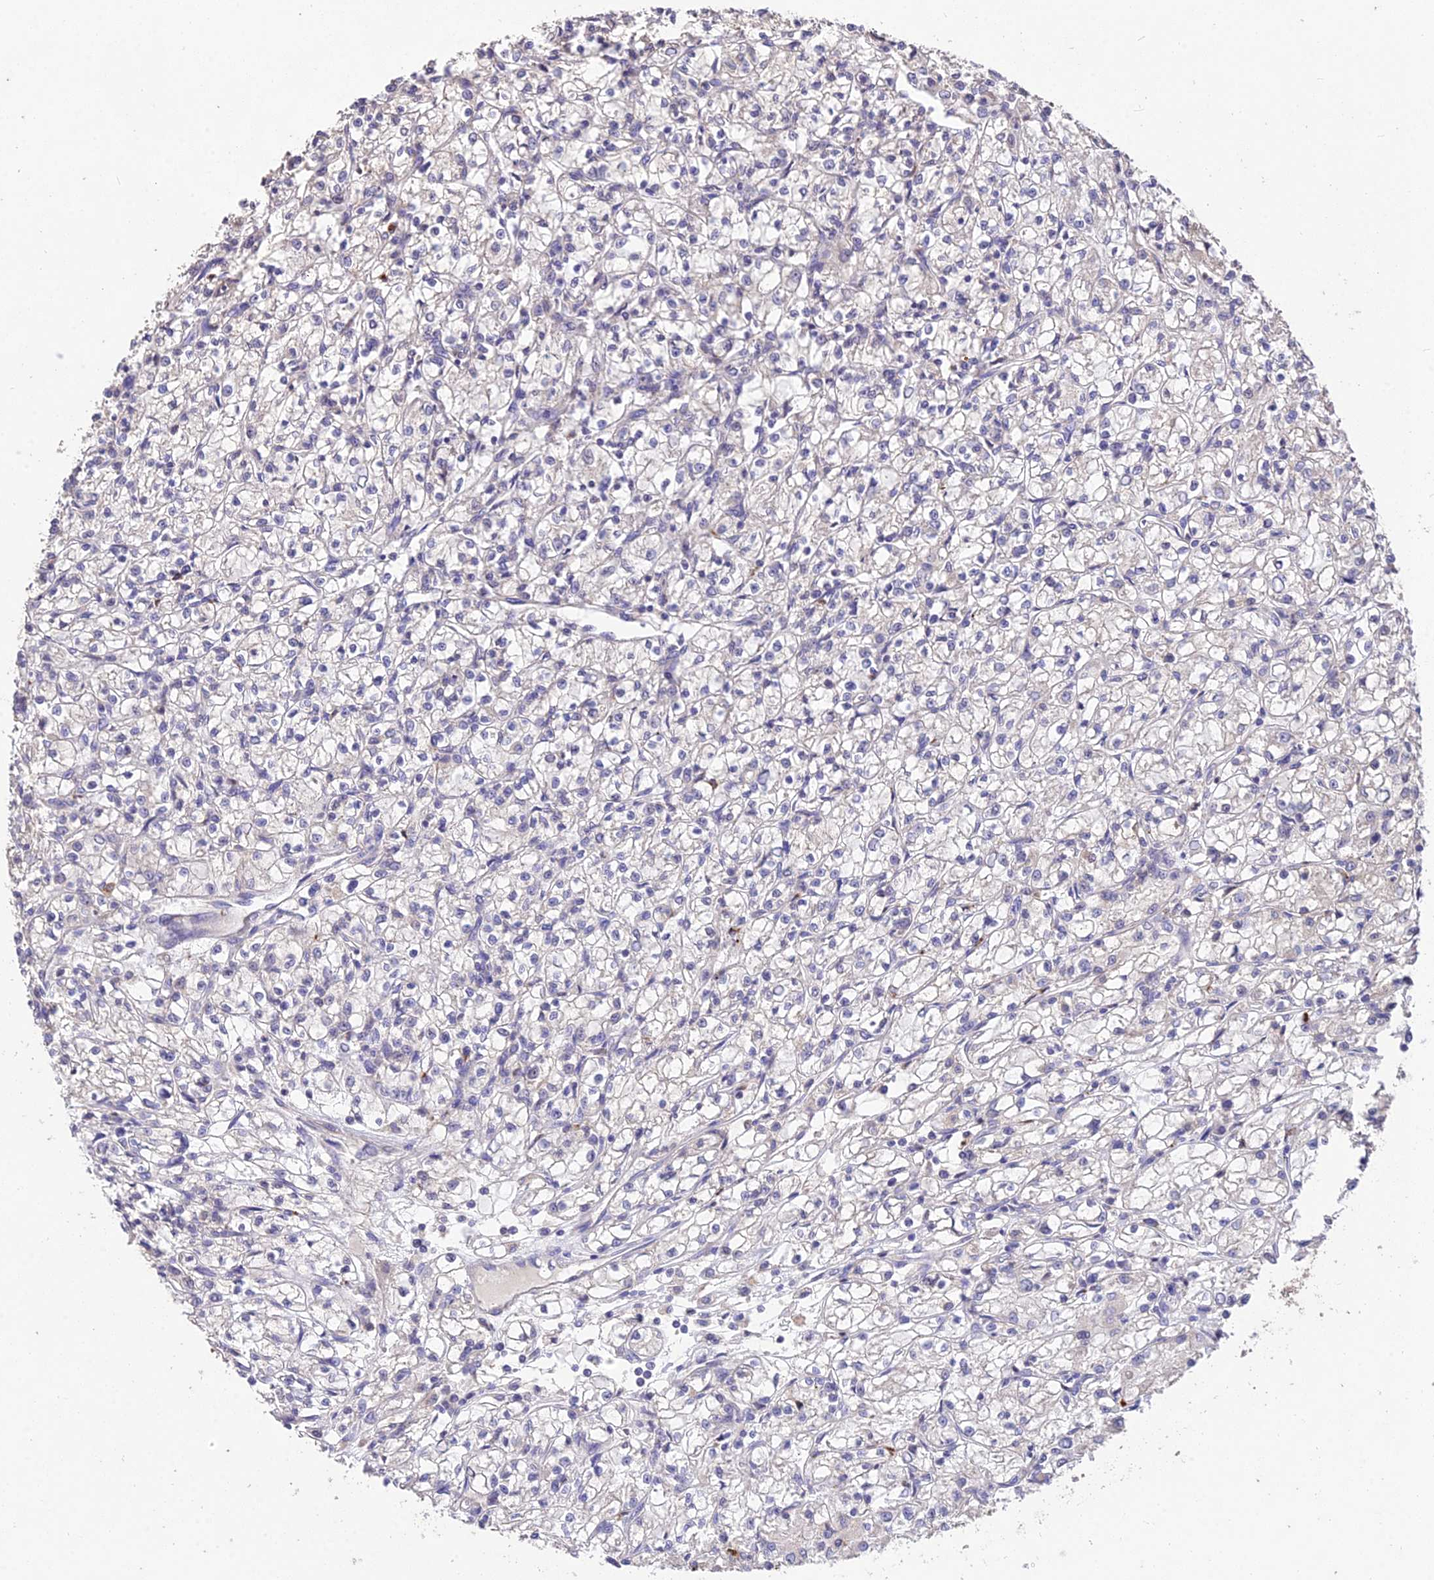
{"staining": {"intensity": "negative", "quantity": "none", "location": "none"}, "tissue": "renal cancer", "cell_type": "Tumor cells", "image_type": "cancer", "snomed": [{"axis": "morphology", "description": "Adenocarcinoma, NOS"}, {"axis": "topography", "description": "Kidney"}], "caption": "Immunohistochemistry (IHC) micrograph of human renal cancer (adenocarcinoma) stained for a protein (brown), which shows no staining in tumor cells.", "gene": "SDHD", "patient": {"sex": "female", "age": 59}}